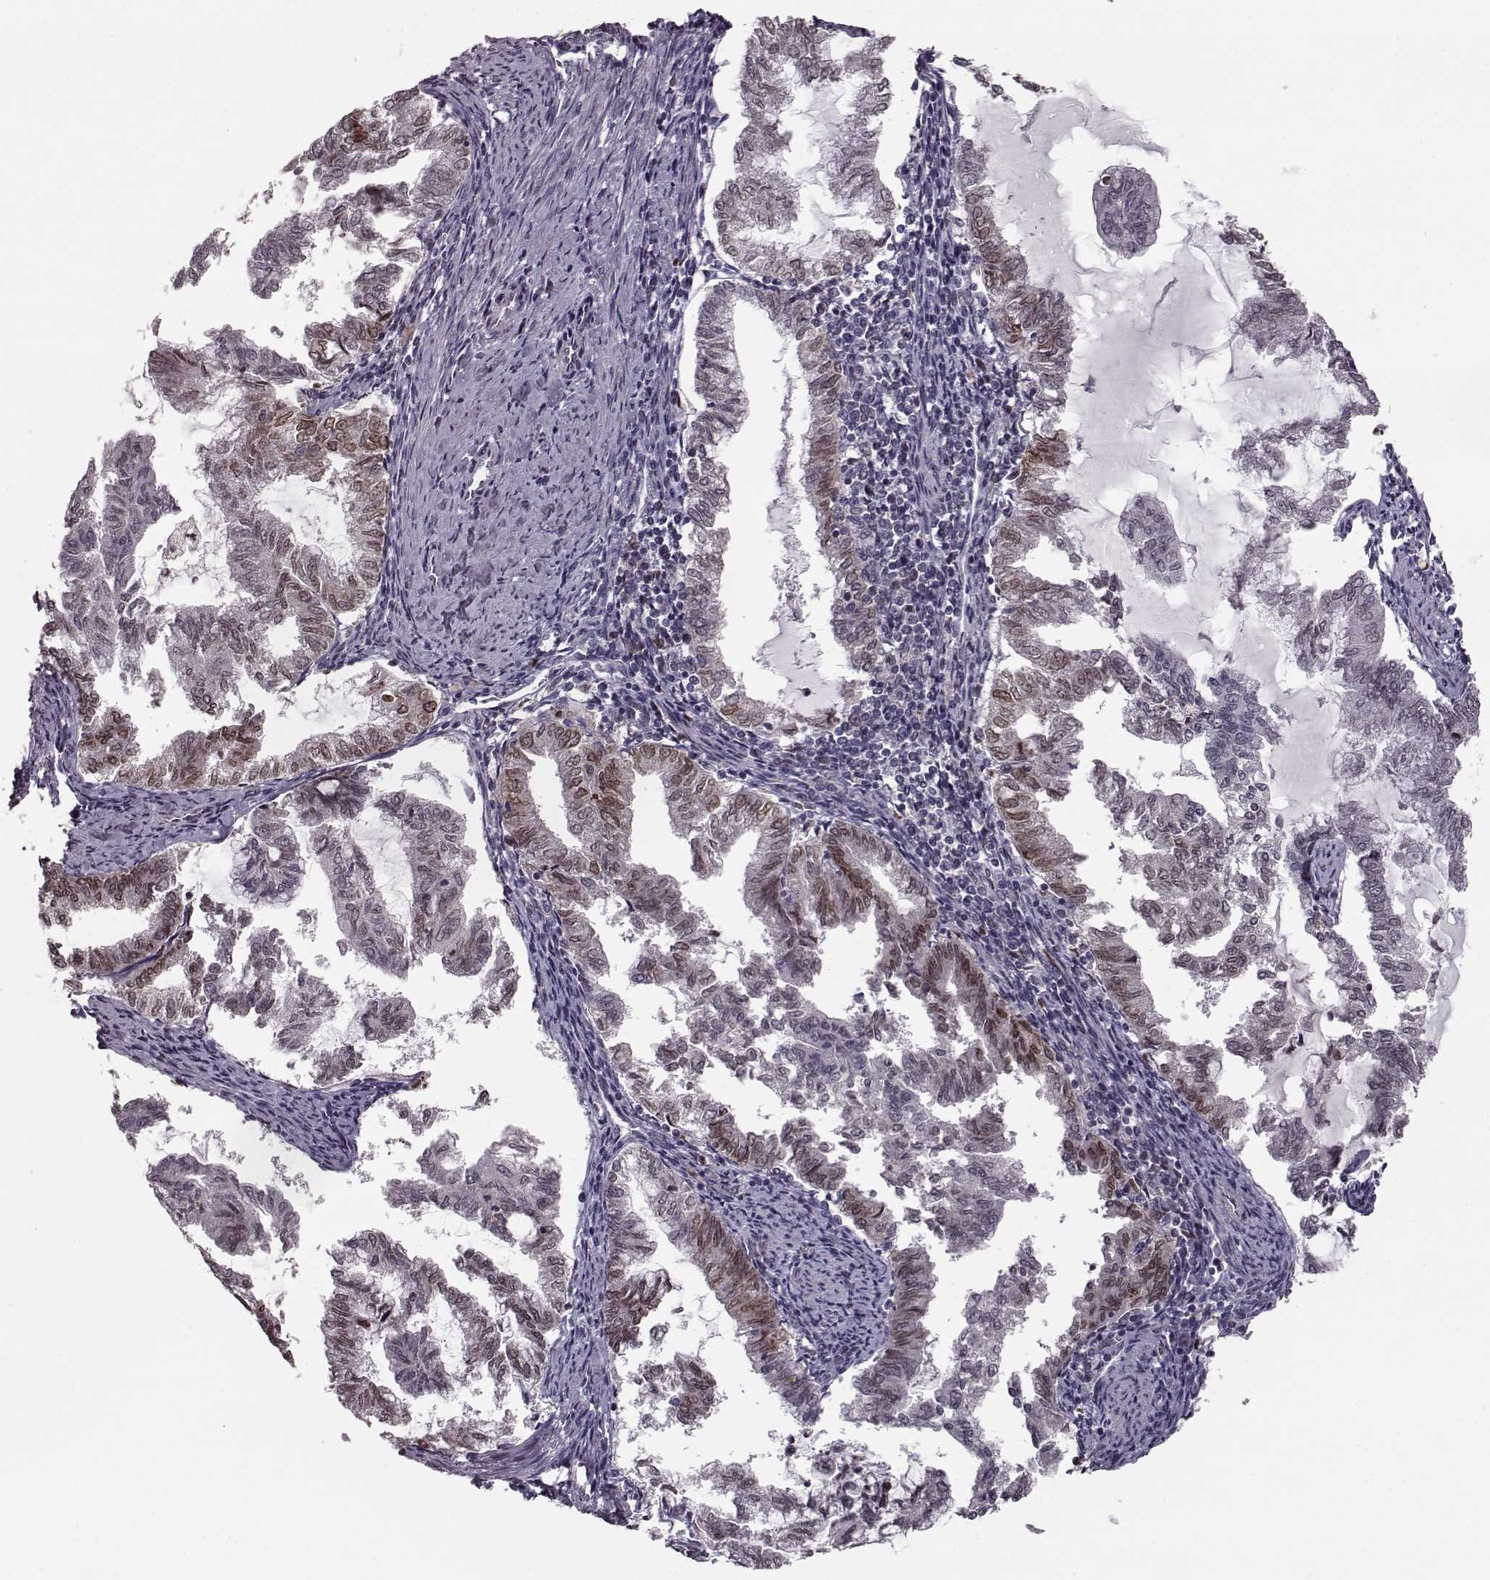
{"staining": {"intensity": "moderate", "quantity": "25%-75%", "location": "cytoplasmic/membranous,nuclear"}, "tissue": "endometrial cancer", "cell_type": "Tumor cells", "image_type": "cancer", "snomed": [{"axis": "morphology", "description": "Adenocarcinoma, NOS"}, {"axis": "topography", "description": "Endometrium"}], "caption": "A brown stain shows moderate cytoplasmic/membranous and nuclear expression of a protein in endometrial cancer tumor cells.", "gene": "NUP37", "patient": {"sex": "female", "age": 79}}